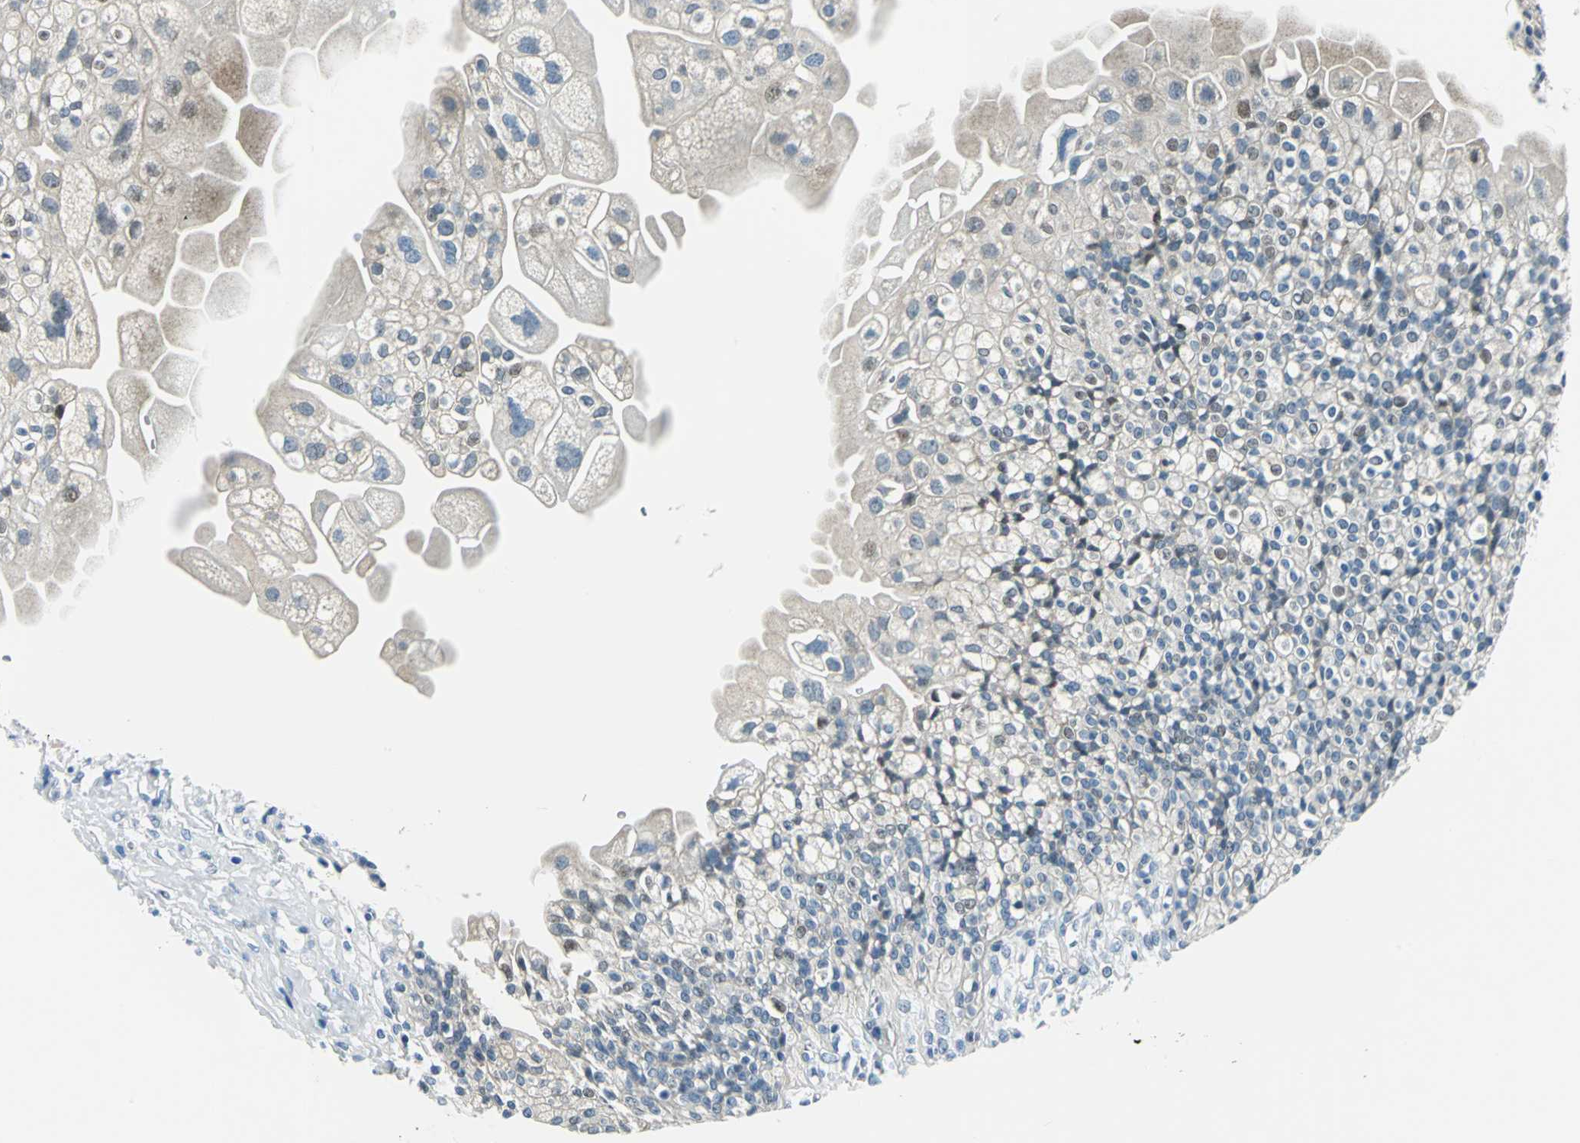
{"staining": {"intensity": "moderate", "quantity": "<25%", "location": "cytoplasmic/membranous,nuclear"}, "tissue": "urinary bladder", "cell_type": "Urothelial cells", "image_type": "normal", "snomed": [{"axis": "morphology", "description": "Normal tissue, NOS"}, {"axis": "topography", "description": "Urinary bladder"}], "caption": "This image shows benign urinary bladder stained with IHC to label a protein in brown. The cytoplasmic/membranous,nuclear of urothelial cells show moderate positivity for the protein. Nuclei are counter-stained blue.", "gene": "AKR1A1", "patient": {"sex": "female", "age": 80}}